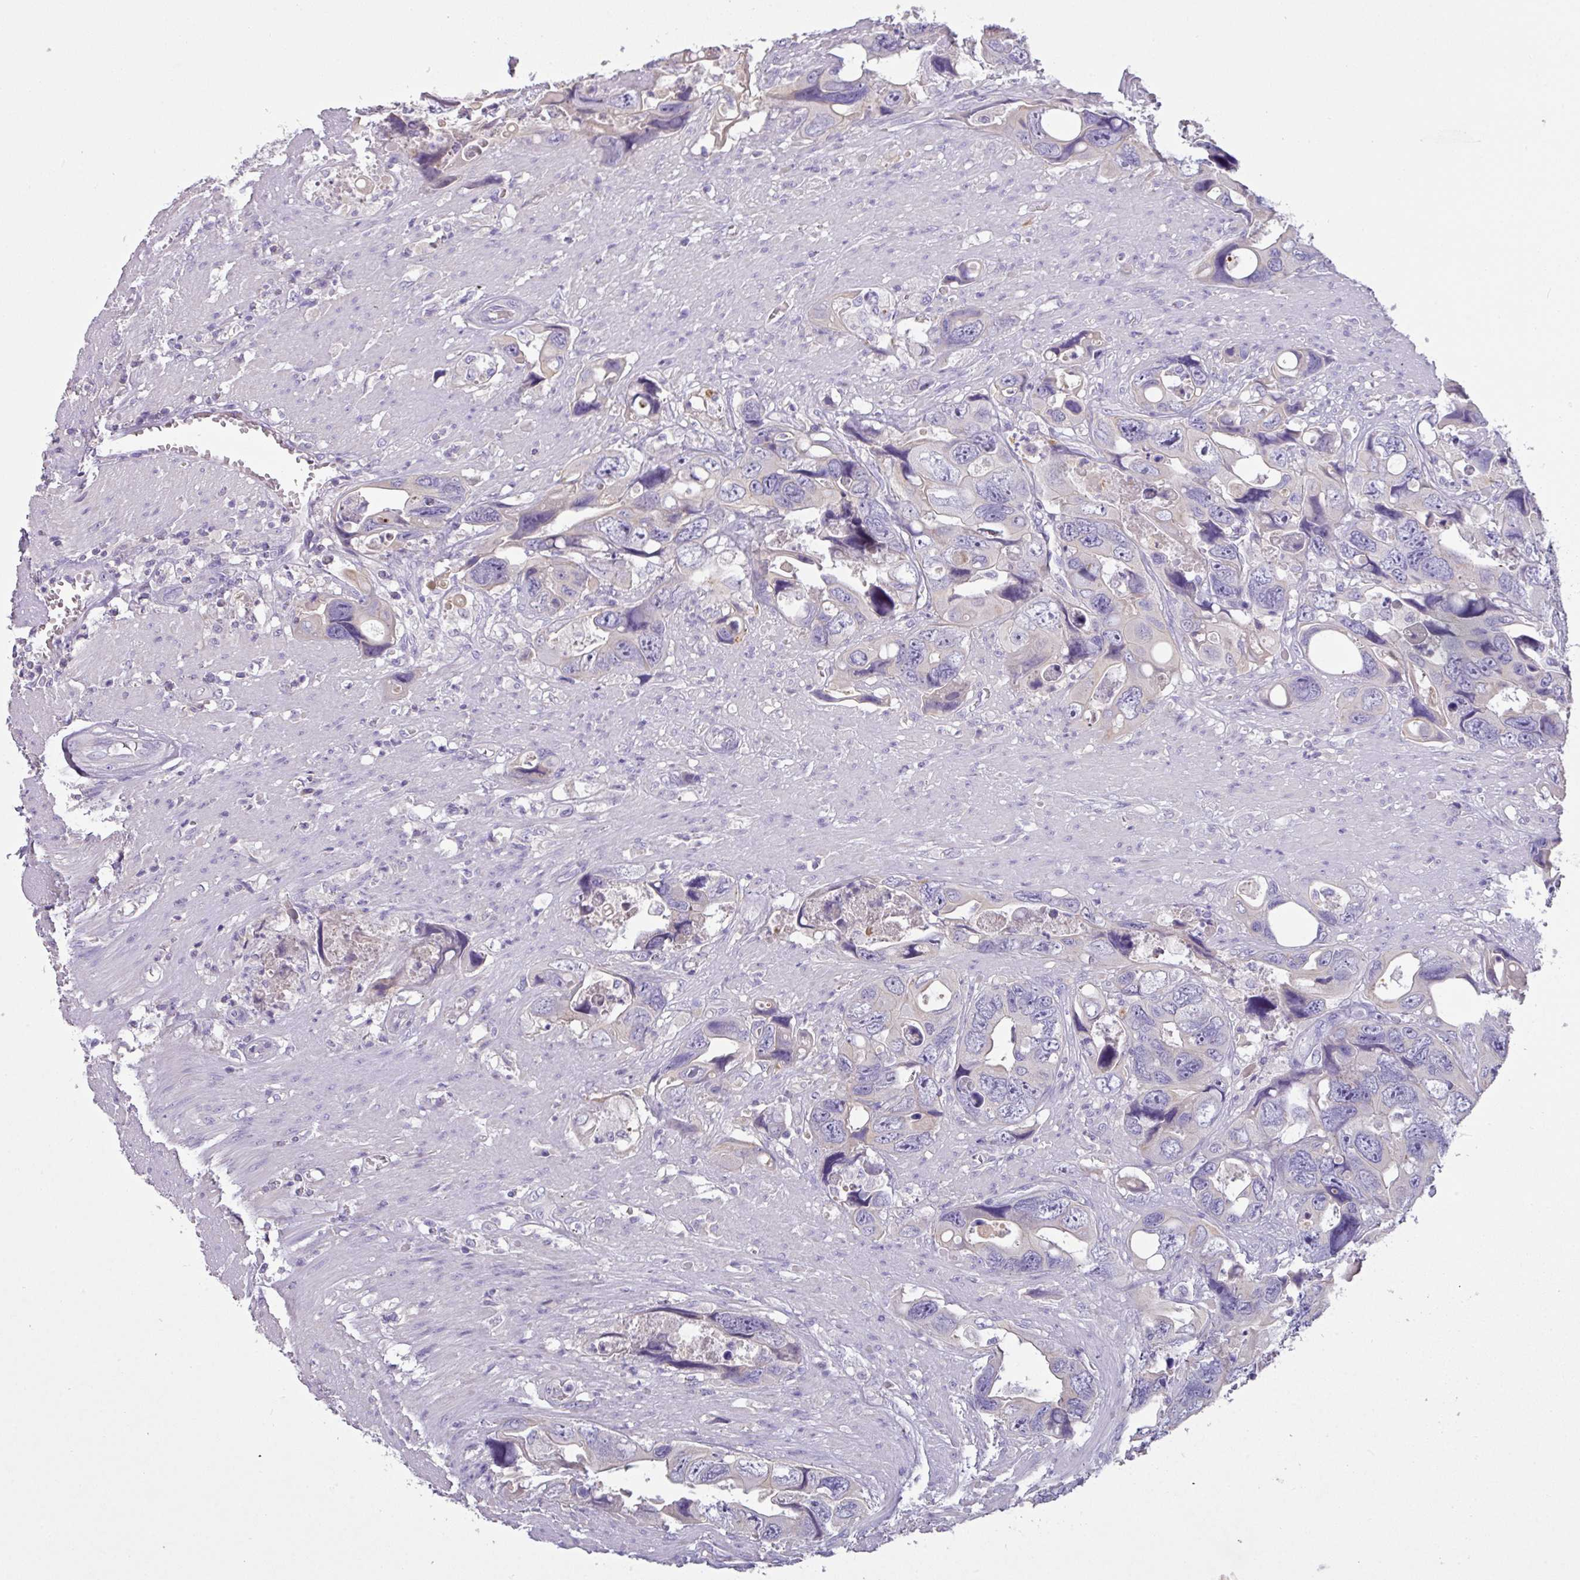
{"staining": {"intensity": "negative", "quantity": "none", "location": "none"}, "tissue": "colorectal cancer", "cell_type": "Tumor cells", "image_type": "cancer", "snomed": [{"axis": "morphology", "description": "Adenocarcinoma, NOS"}, {"axis": "topography", "description": "Rectum"}], "caption": "This is an immunohistochemistry photomicrograph of human colorectal cancer. There is no staining in tumor cells.", "gene": "OR6C6", "patient": {"sex": "male", "age": 57}}